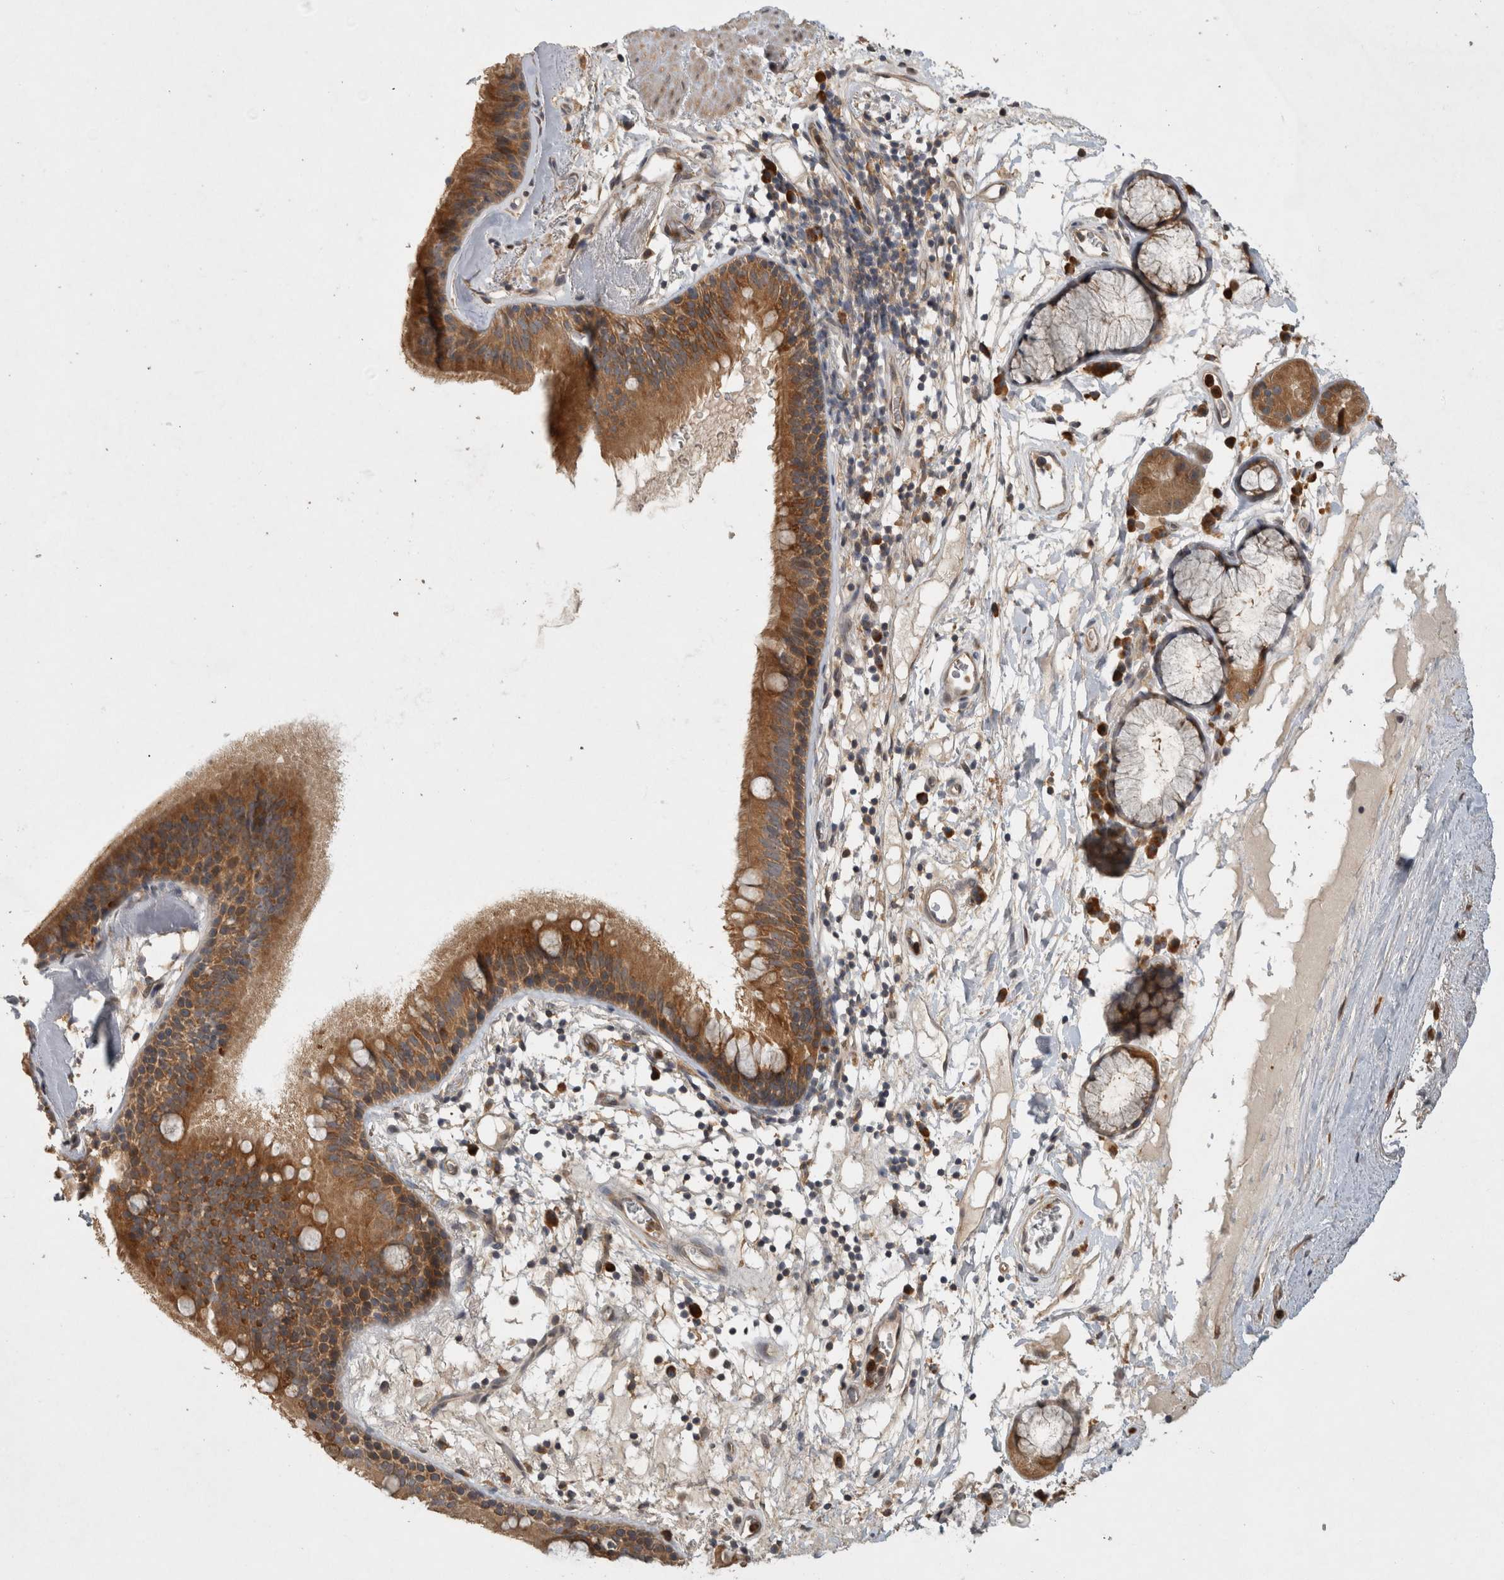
{"staining": {"intensity": "moderate", "quantity": ">75%", "location": "cytoplasmic/membranous"}, "tissue": "bronchus", "cell_type": "Respiratory epithelial cells", "image_type": "normal", "snomed": [{"axis": "morphology", "description": "Normal tissue, NOS"}, {"axis": "topography", "description": "Cartilage tissue"}], "caption": "The histopathology image reveals staining of benign bronchus, revealing moderate cytoplasmic/membranous protein staining (brown color) within respiratory epithelial cells. Using DAB (brown) and hematoxylin (blue) stains, captured at high magnification using brightfield microscopy.", "gene": "VEPH1", "patient": {"sex": "female", "age": 63}}